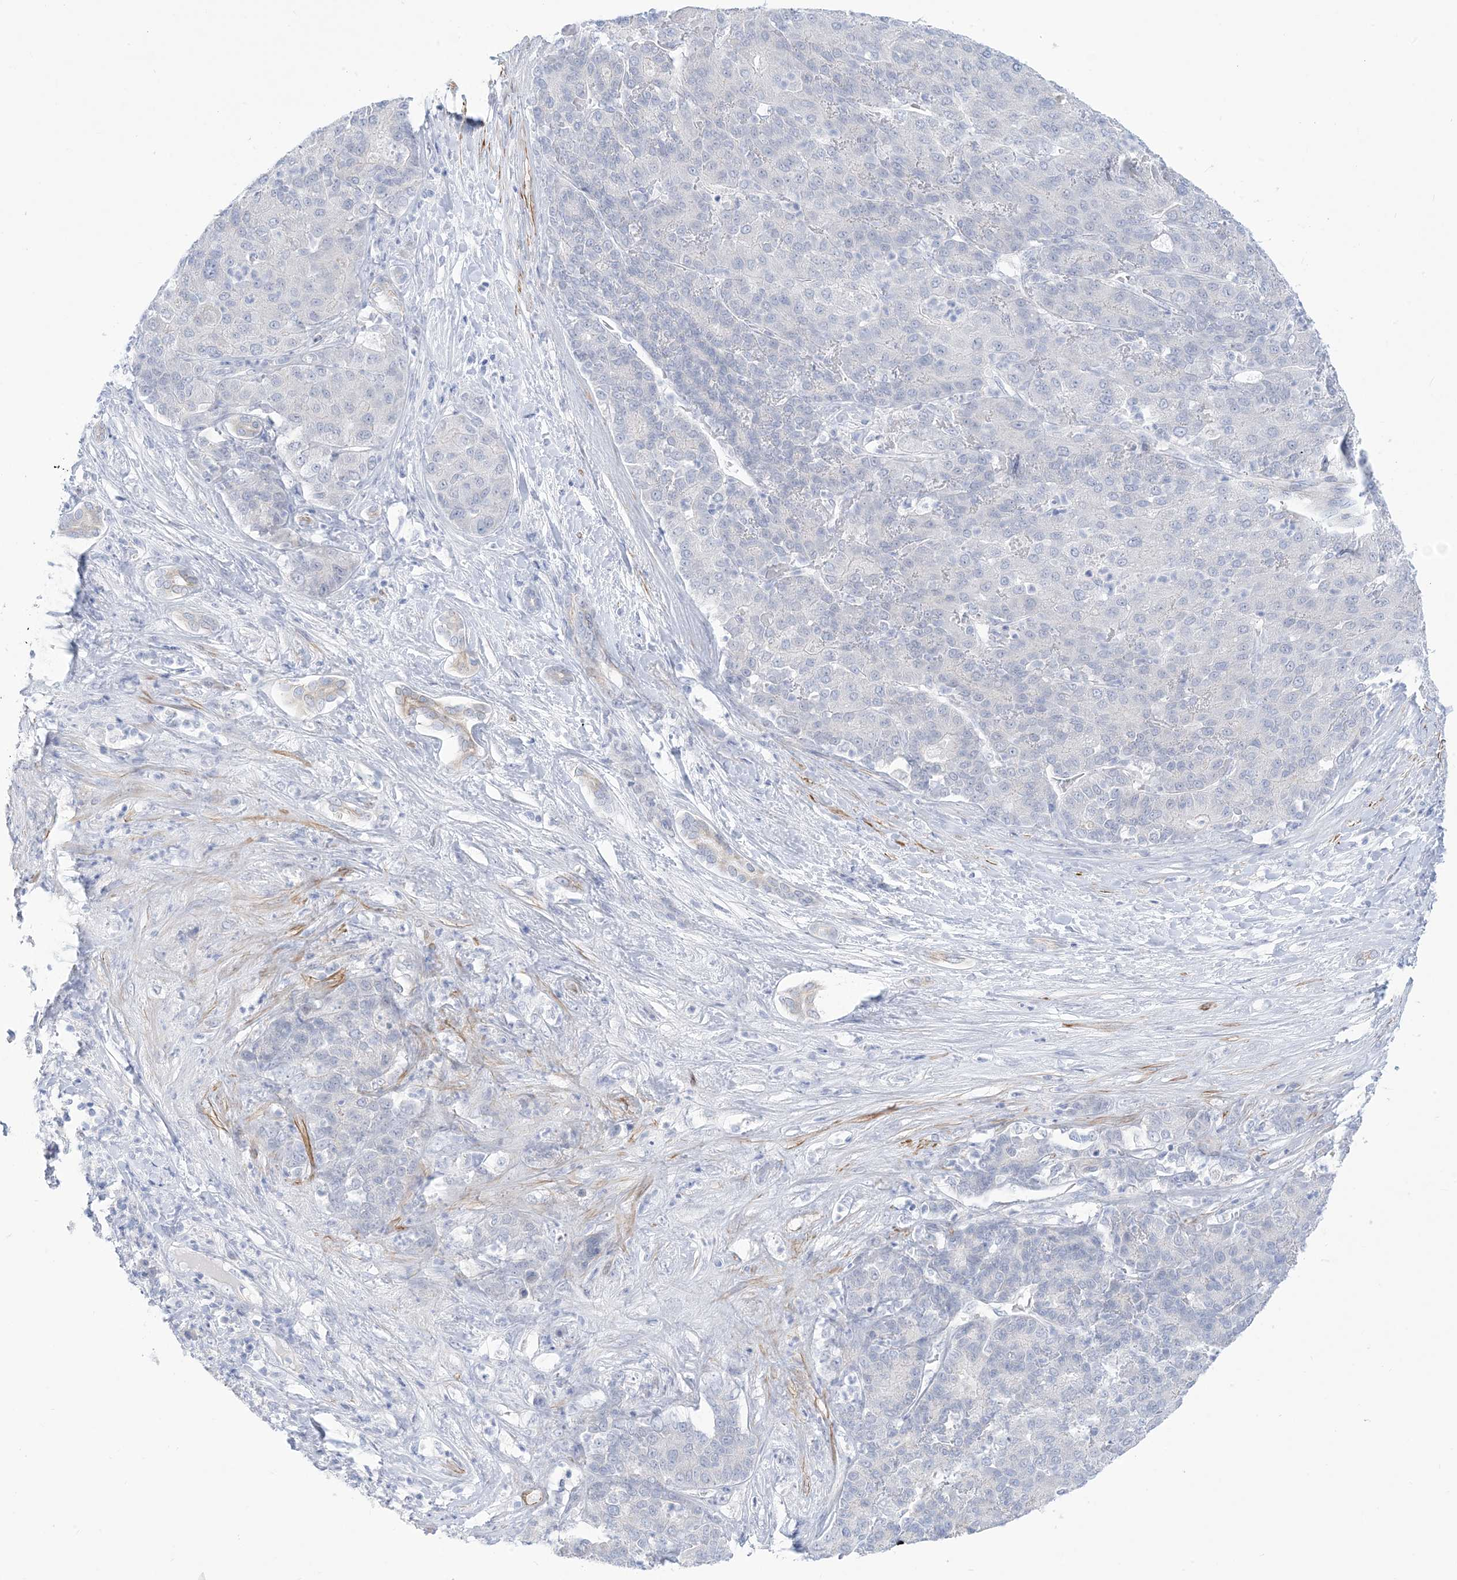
{"staining": {"intensity": "negative", "quantity": "none", "location": "none"}, "tissue": "liver cancer", "cell_type": "Tumor cells", "image_type": "cancer", "snomed": [{"axis": "morphology", "description": "Carcinoma, Hepatocellular, NOS"}, {"axis": "topography", "description": "Liver"}], "caption": "IHC histopathology image of neoplastic tissue: hepatocellular carcinoma (liver) stained with DAB reveals no significant protein positivity in tumor cells. Brightfield microscopy of immunohistochemistry (IHC) stained with DAB (brown) and hematoxylin (blue), captured at high magnification.", "gene": "MARS2", "patient": {"sex": "male", "age": 65}}